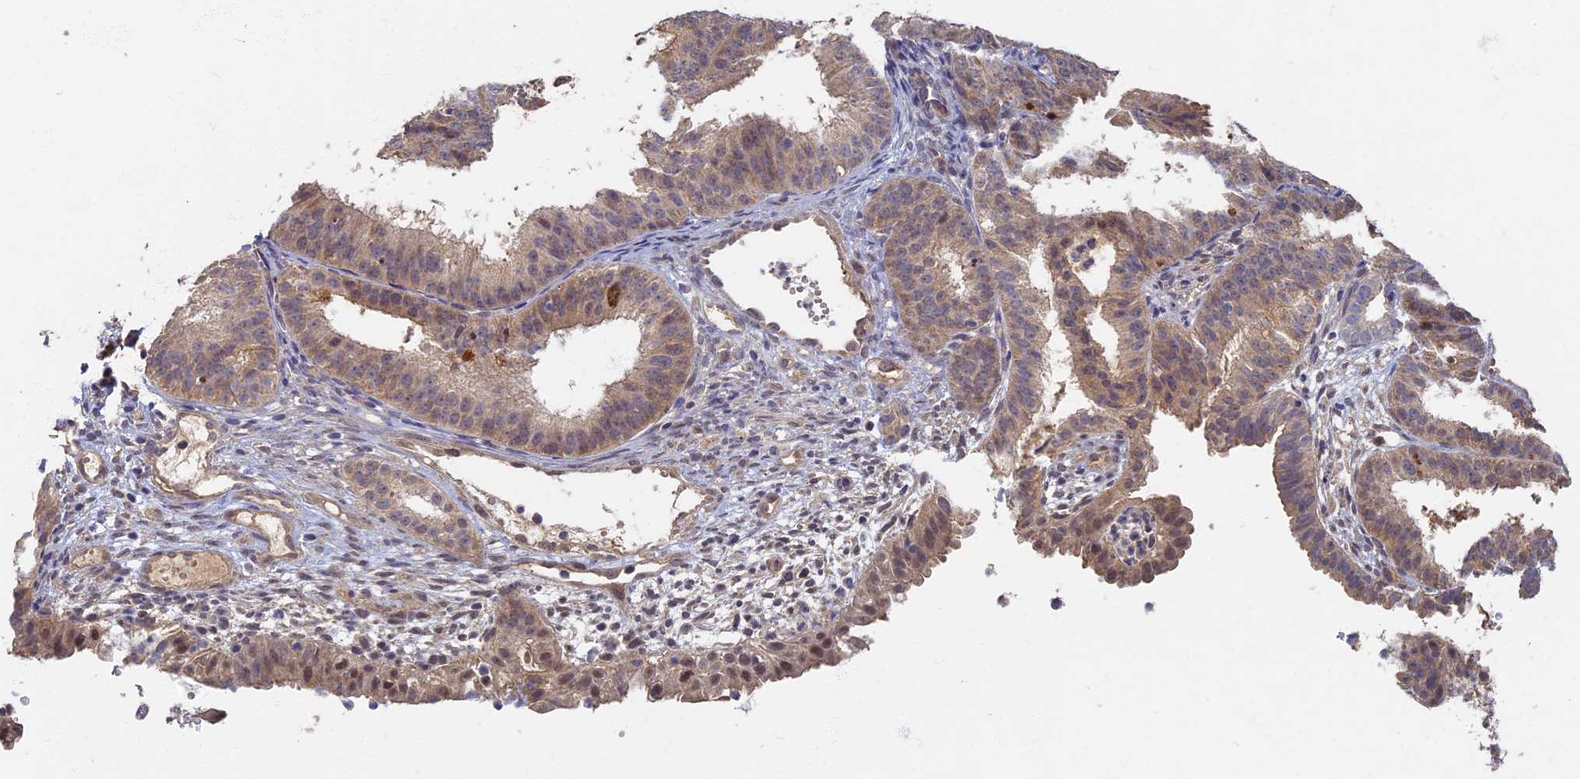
{"staining": {"intensity": "moderate", "quantity": "<25%", "location": "cytoplasmic/membranous,nuclear"}, "tissue": "endometrial cancer", "cell_type": "Tumor cells", "image_type": "cancer", "snomed": [{"axis": "morphology", "description": "Adenocarcinoma, NOS"}, {"axis": "topography", "description": "Endometrium"}], "caption": "Tumor cells display moderate cytoplasmic/membranous and nuclear positivity in approximately <25% of cells in endometrial adenocarcinoma.", "gene": "RSPH3", "patient": {"sex": "female", "age": 51}}